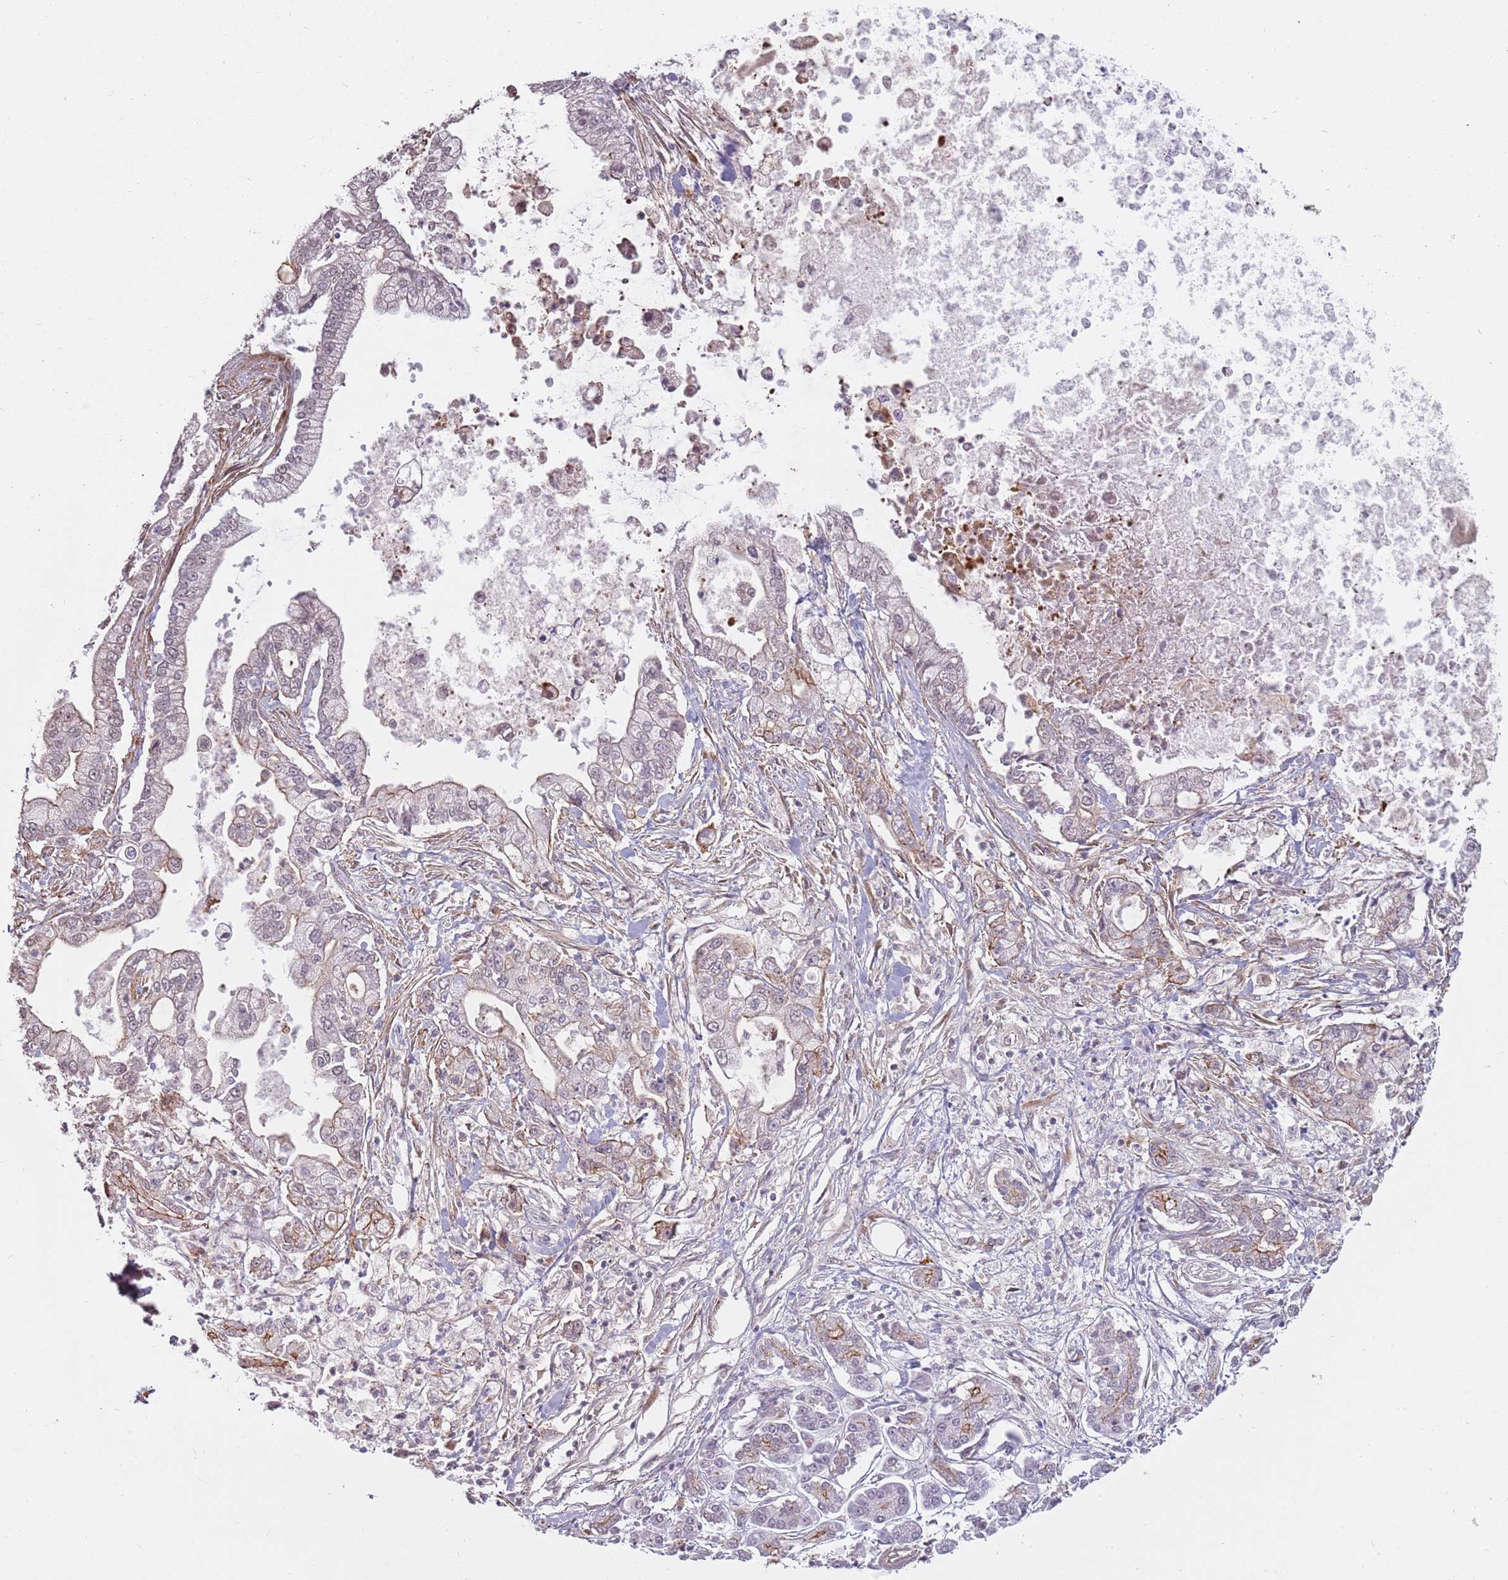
{"staining": {"intensity": "weak", "quantity": "<25%", "location": "cytoplasmic/membranous"}, "tissue": "pancreatic cancer", "cell_type": "Tumor cells", "image_type": "cancer", "snomed": [{"axis": "morphology", "description": "Adenocarcinoma, NOS"}, {"axis": "topography", "description": "Pancreas"}], "caption": "This is an IHC photomicrograph of human pancreatic cancer. There is no expression in tumor cells.", "gene": "PPP1R14C", "patient": {"sex": "male", "age": 69}}